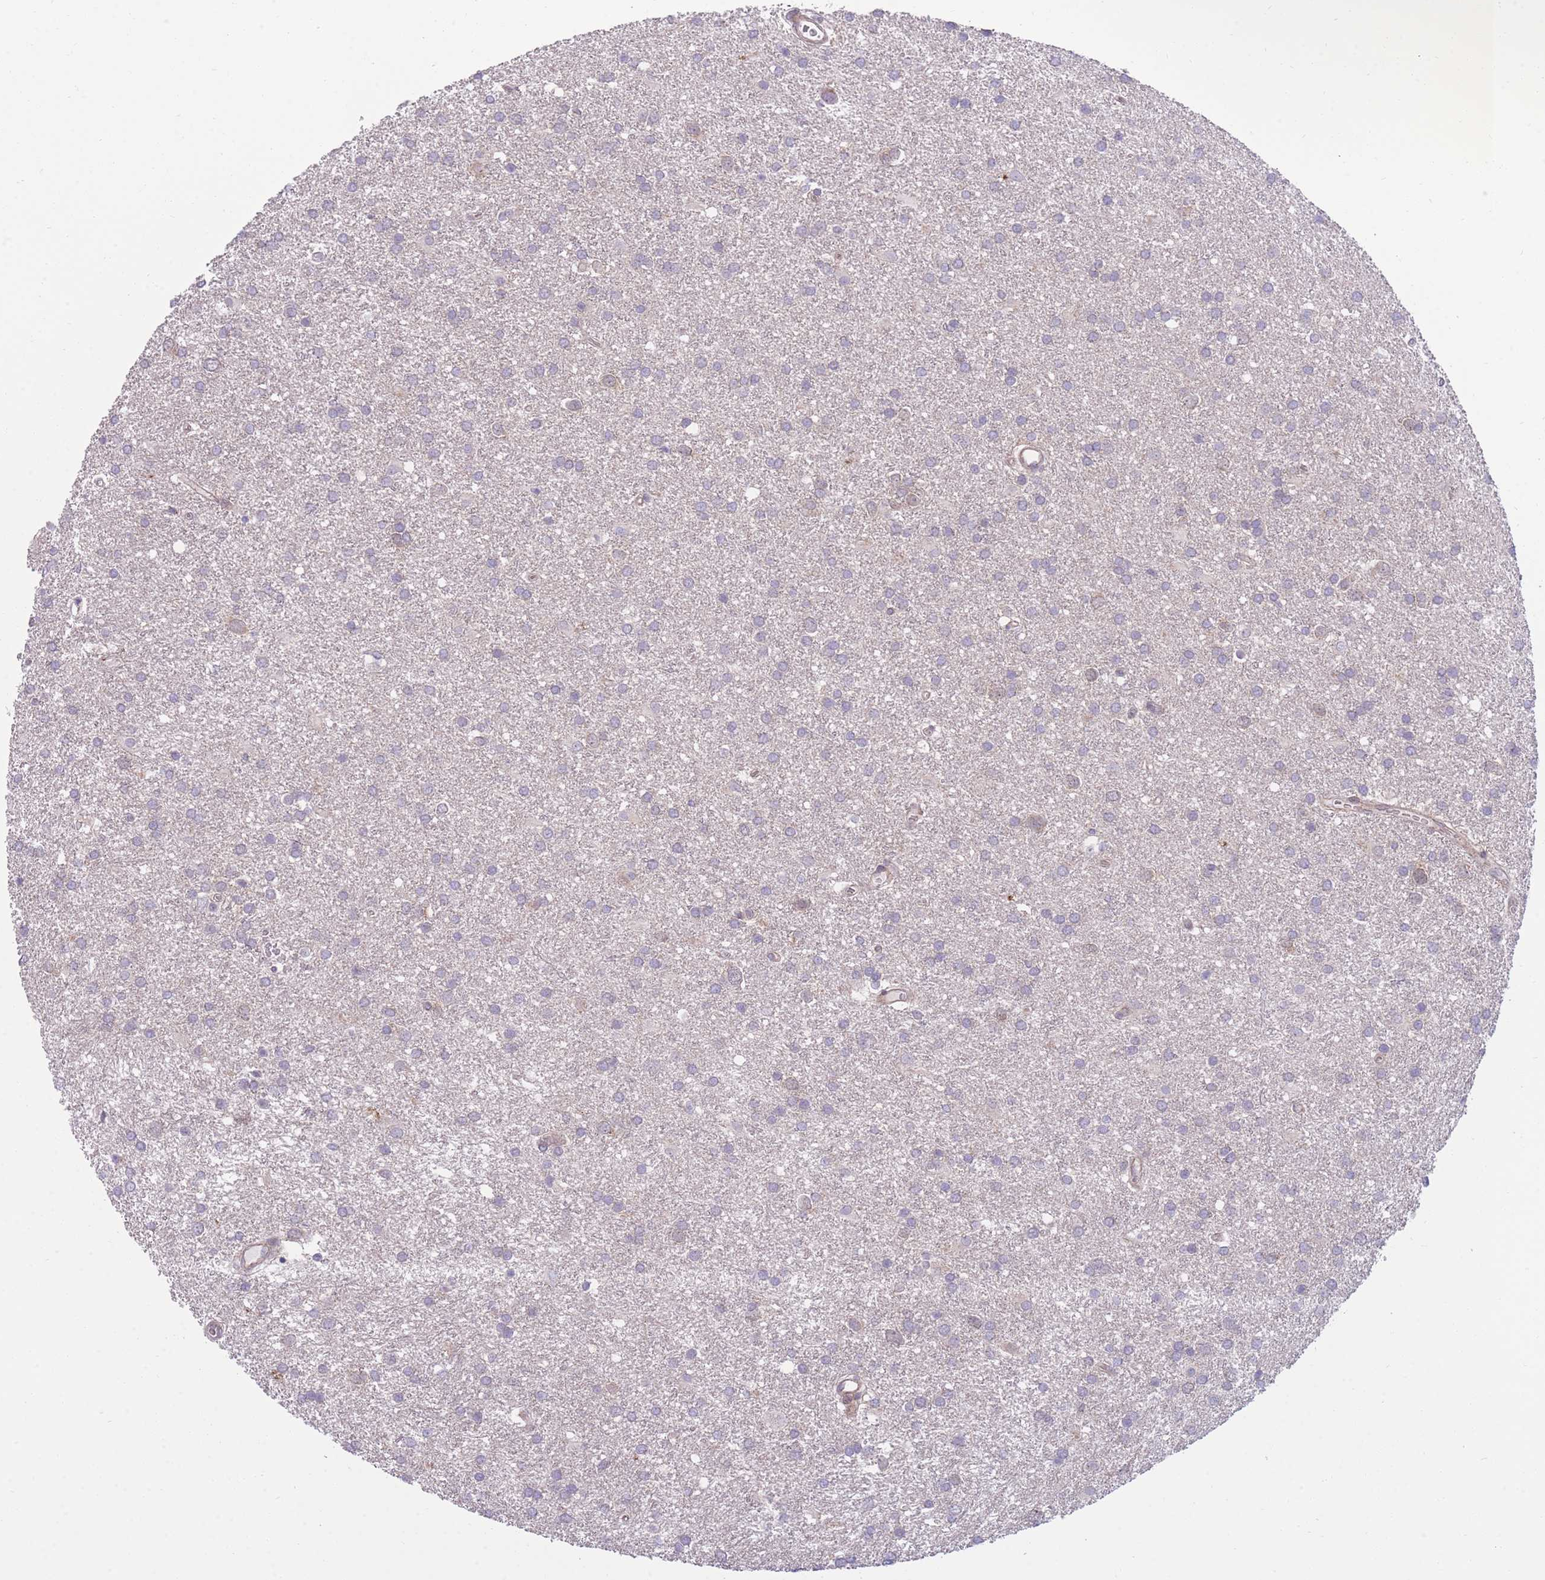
{"staining": {"intensity": "negative", "quantity": "none", "location": "none"}, "tissue": "glioma", "cell_type": "Tumor cells", "image_type": "cancer", "snomed": [{"axis": "morphology", "description": "Glioma, malignant, Low grade"}, {"axis": "topography", "description": "Brain"}], "caption": "The IHC micrograph has no significant positivity in tumor cells of glioma tissue.", "gene": "RIC8A", "patient": {"sex": "female", "age": 32}}